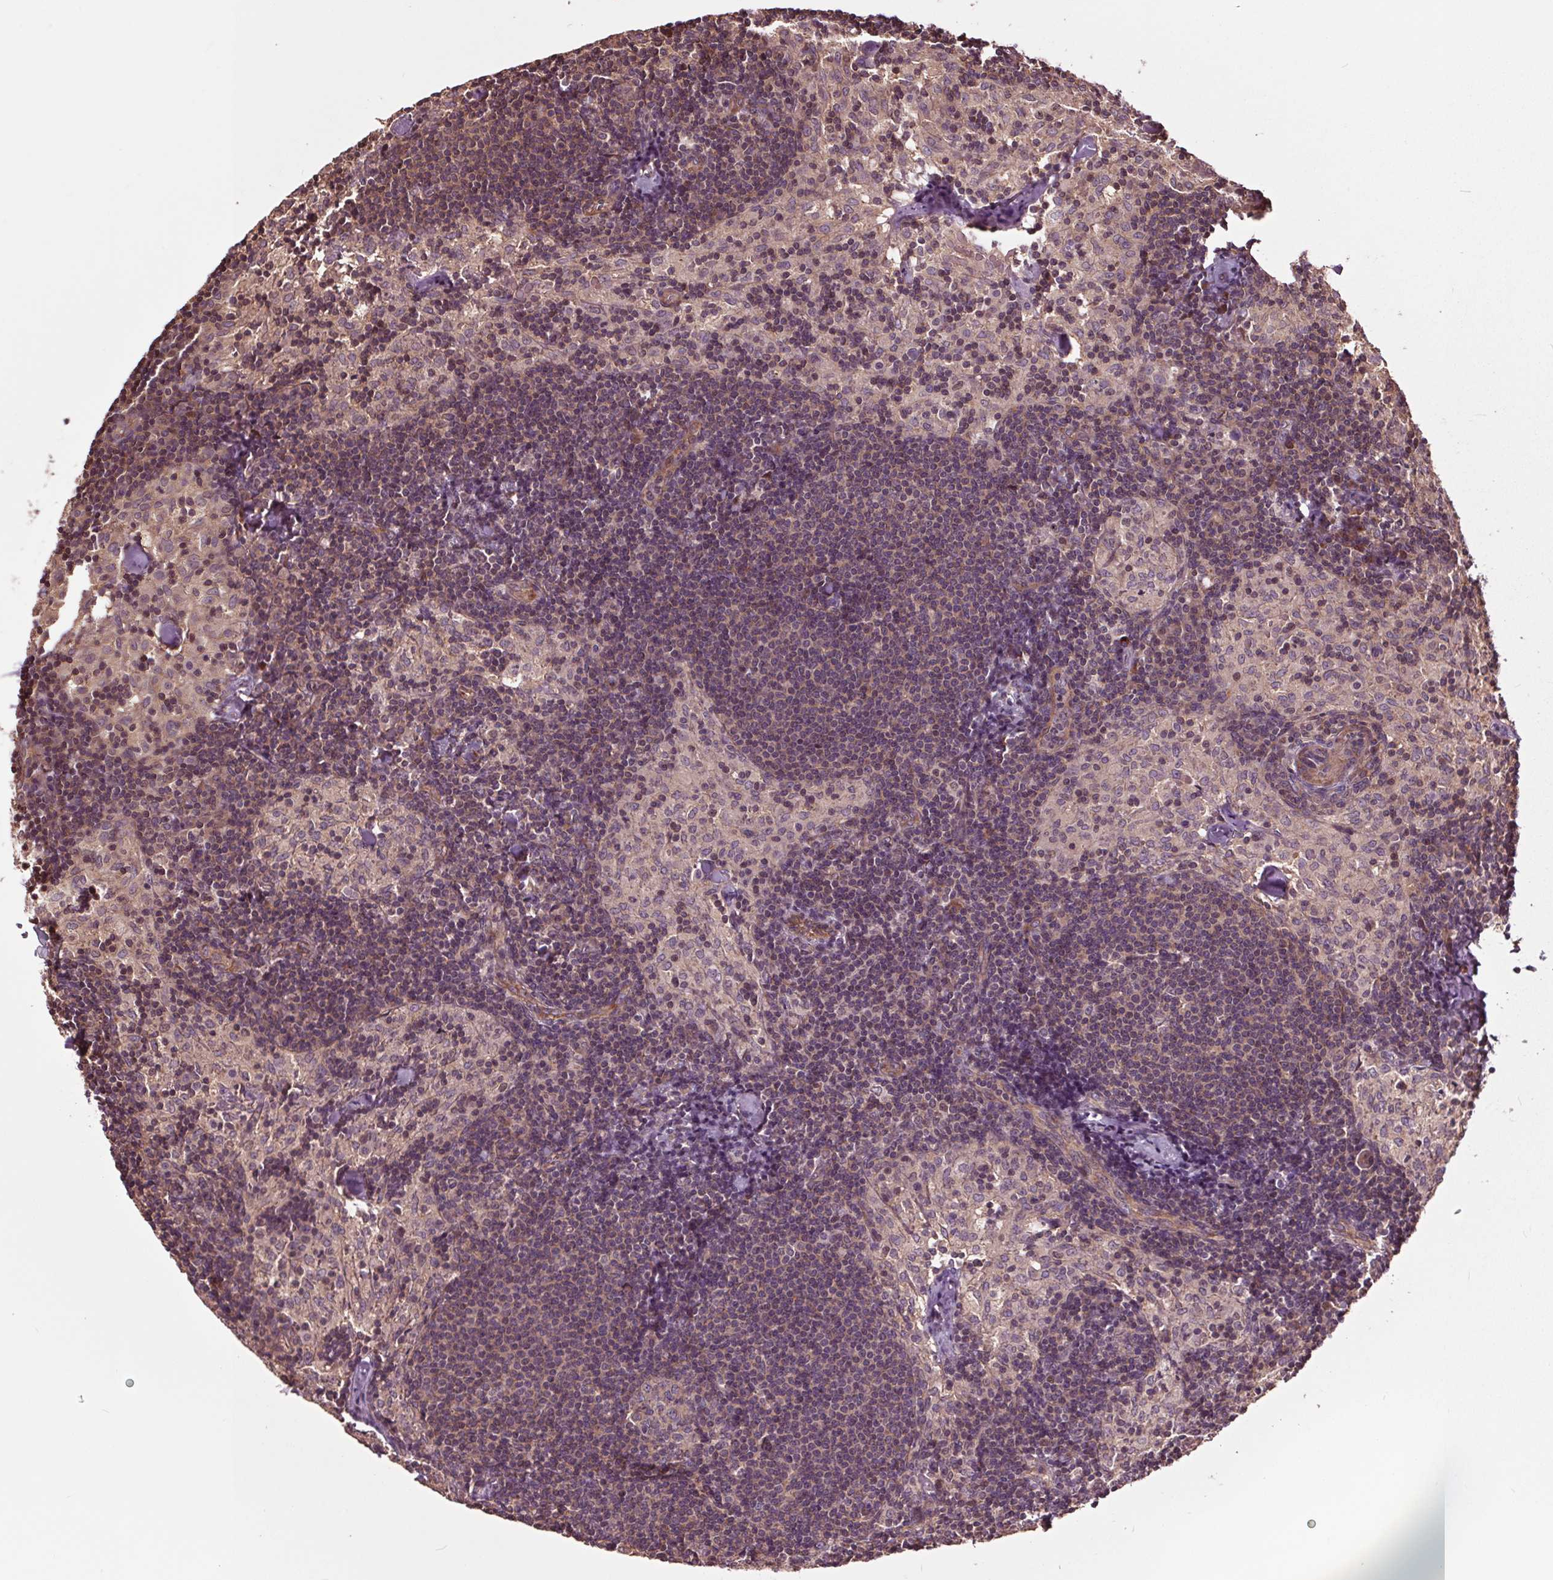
{"staining": {"intensity": "negative", "quantity": "none", "location": "none"}, "tissue": "lymph node", "cell_type": "Germinal center cells", "image_type": "normal", "snomed": [{"axis": "morphology", "description": "Normal tissue, NOS"}, {"axis": "topography", "description": "Lymph node"}], "caption": "IHC of benign lymph node displays no expression in germinal center cells.", "gene": "CEP95", "patient": {"sex": "female", "age": 69}}